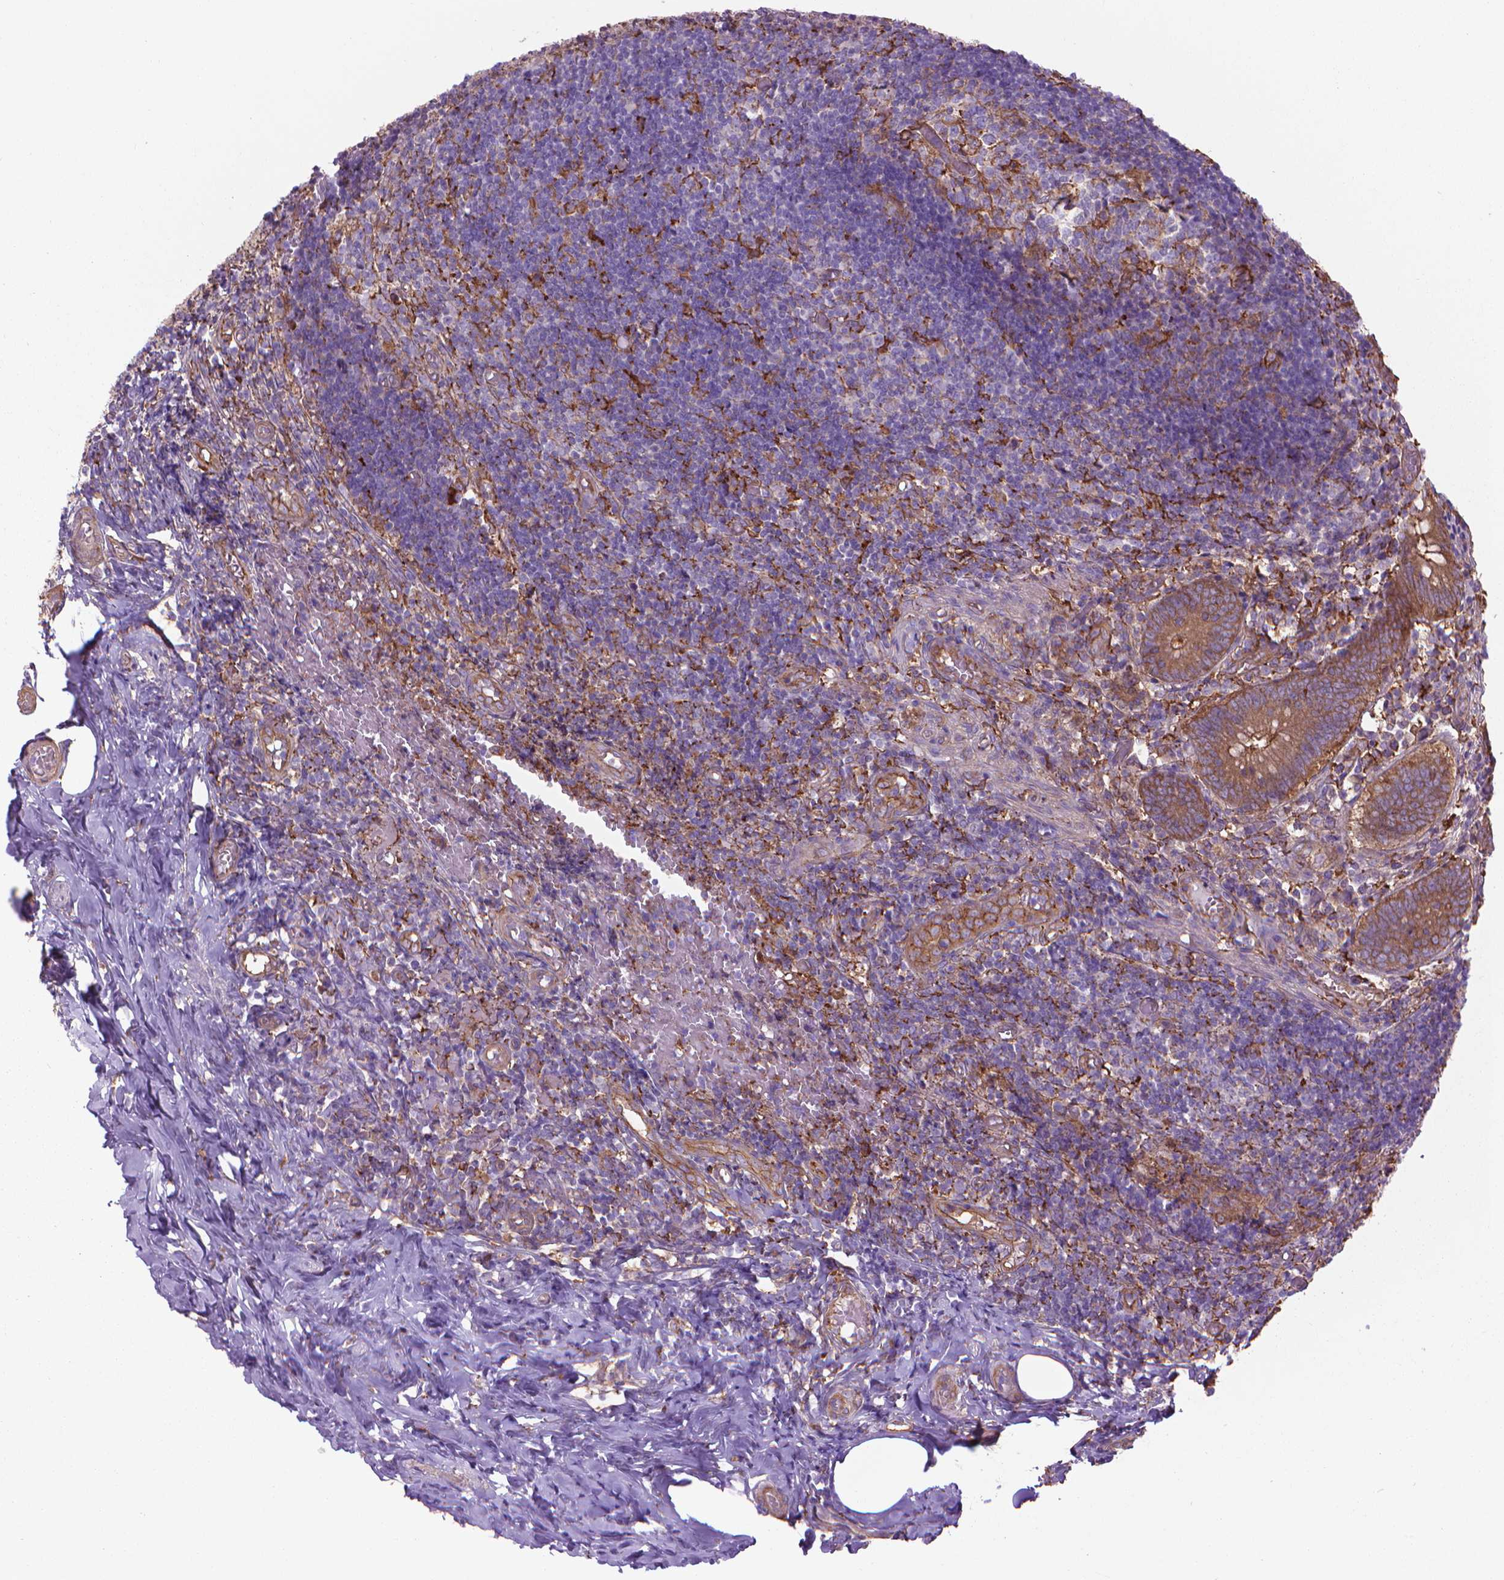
{"staining": {"intensity": "moderate", "quantity": ">75%", "location": "cytoplasmic/membranous"}, "tissue": "appendix", "cell_type": "Glandular cells", "image_type": "normal", "snomed": [{"axis": "morphology", "description": "Normal tissue, NOS"}, {"axis": "topography", "description": "Appendix"}], "caption": "DAB (3,3'-diaminobenzidine) immunohistochemical staining of benign human appendix displays moderate cytoplasmic/membranous protein staining in approximately >75% of glandular cells.", "gene": "CORO1B", "patient": {"sex": "female", "age": 32}}